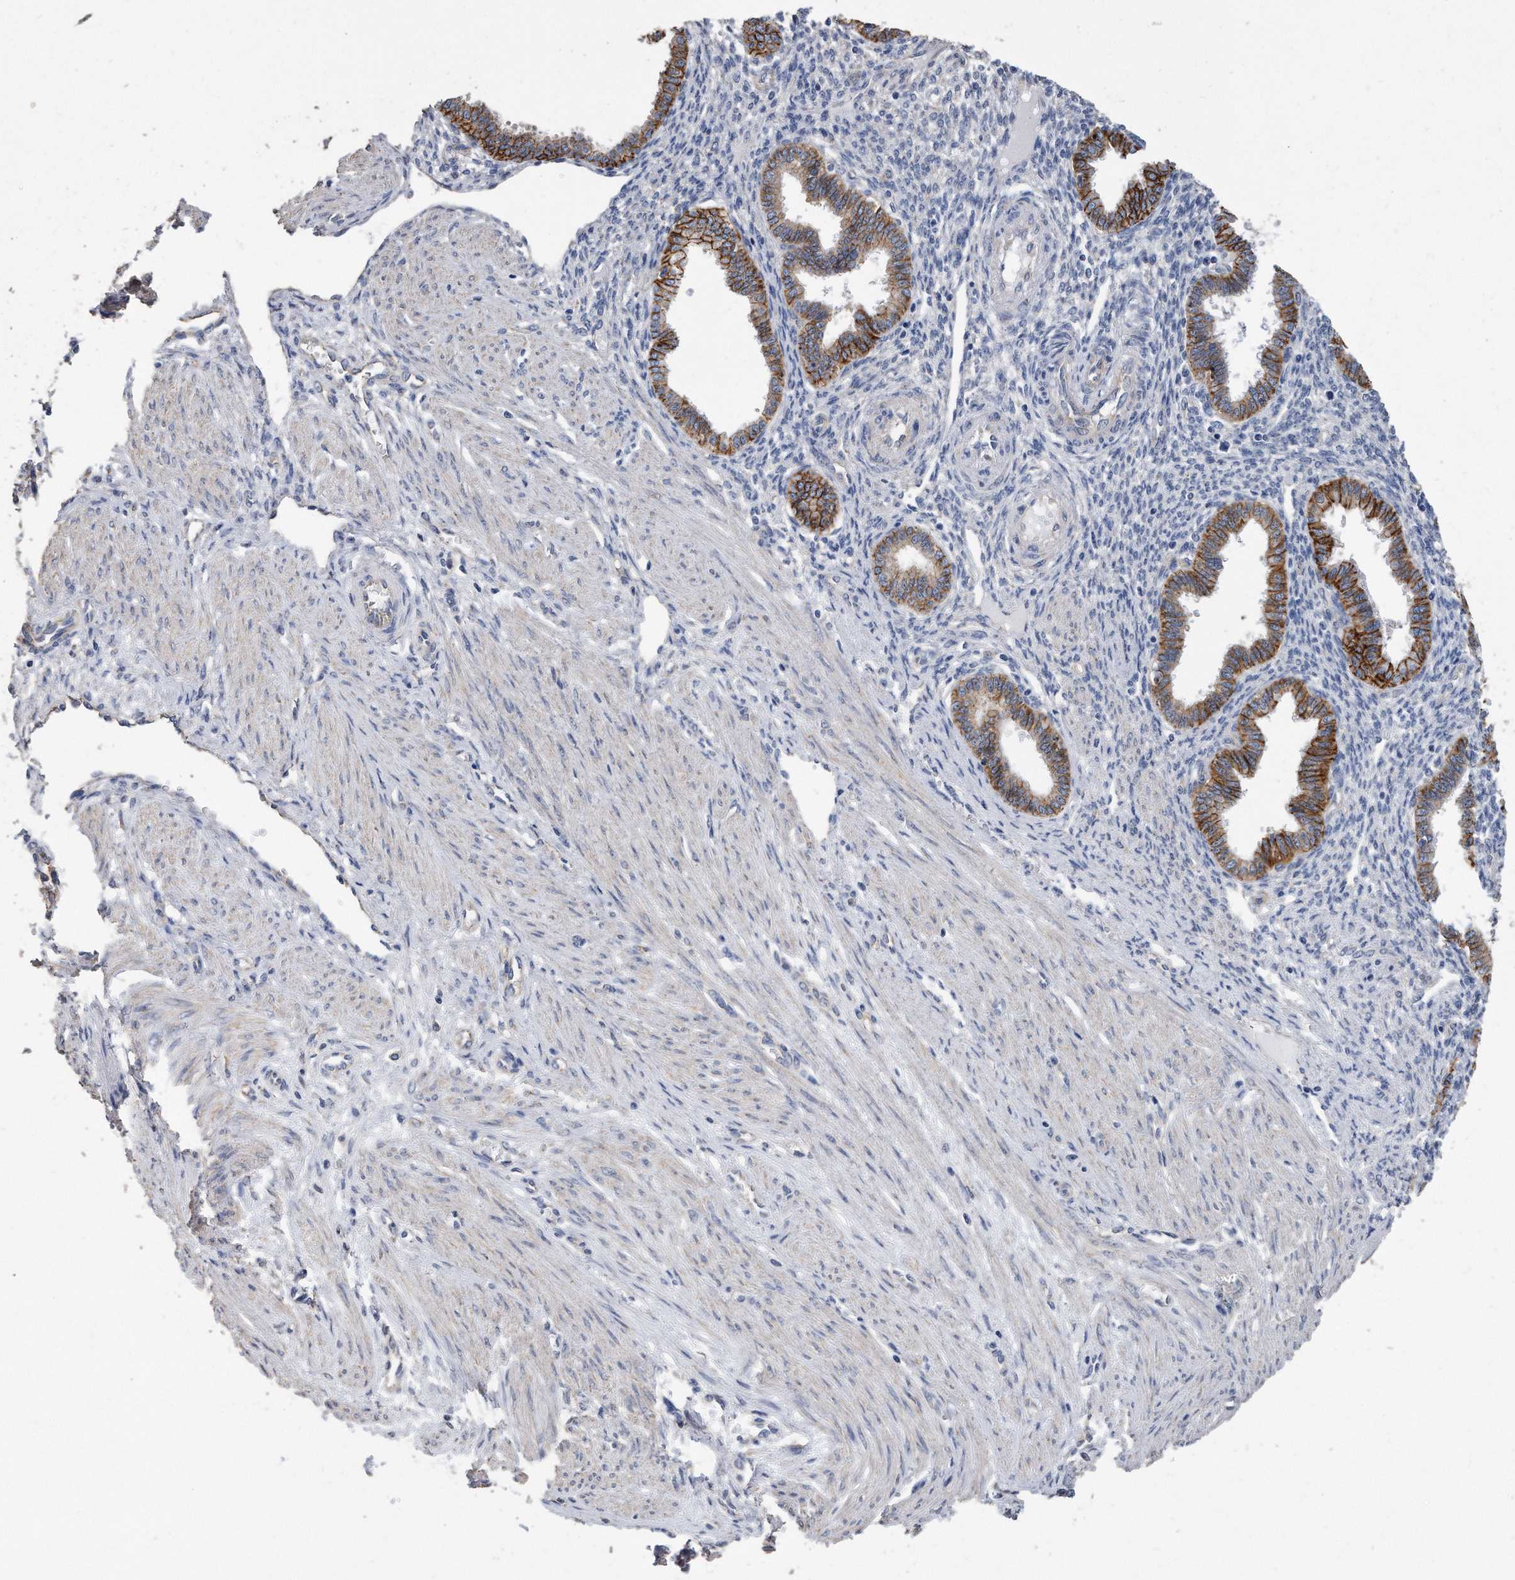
{"staining": {"intensity": "negative", "quantity": "none", "location": "none"}, "tissue": "endometrium", "cell_type": "Cells in endometrial stroma", "image_type": "normal", "snomed": [{"axis": "morphology", "description": "Normal tissue, NOS"}, {"axis": "topography", "description": "Endometrium"}], "caption": "Immunohistochemical staining of benign endometrium shows no significant positivity in cells in endometrial stroma.", "gene": "CDCP1", "patient": {"sex": "female", "age": 33}}